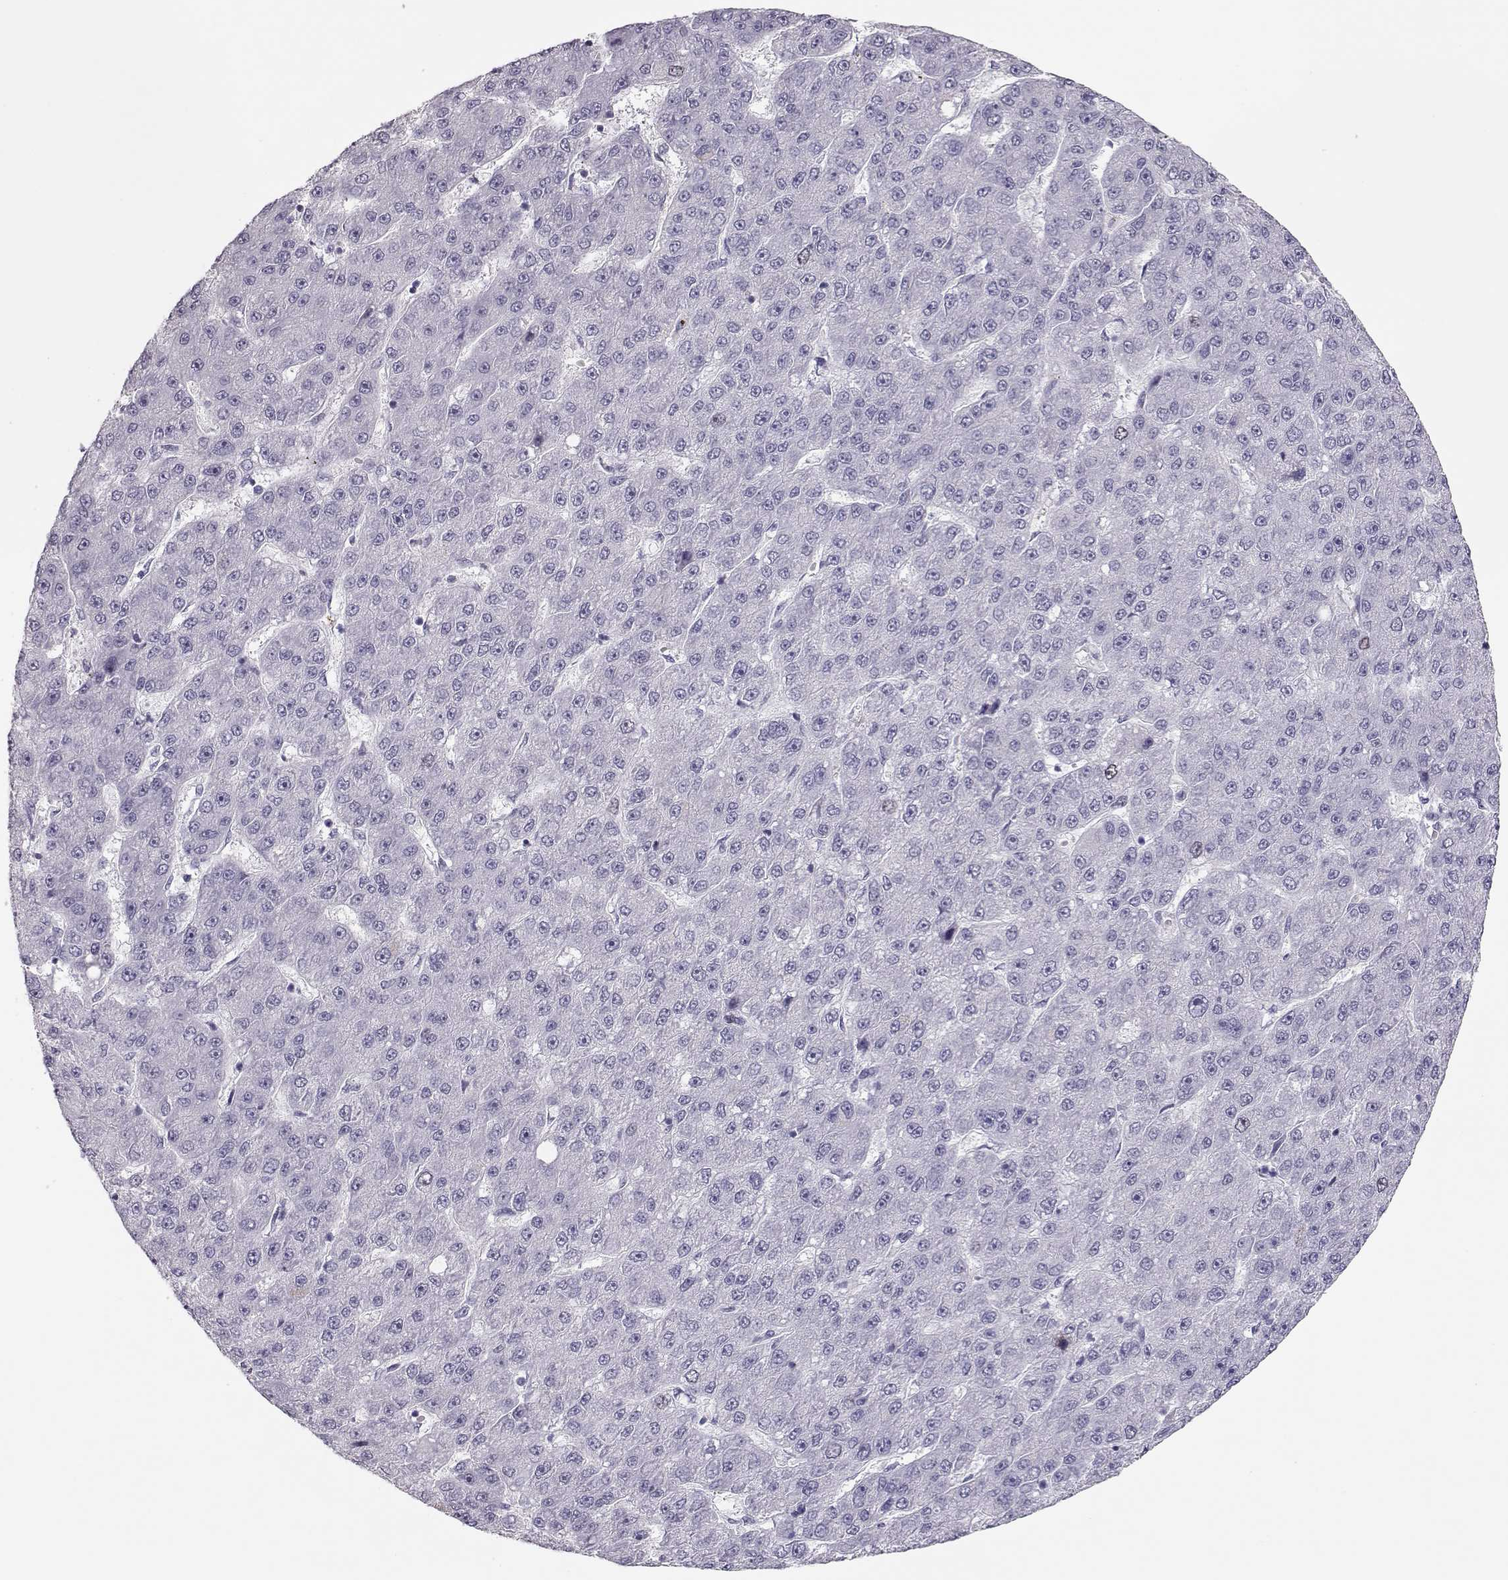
{"staining": {"intensity": "negative", "quantity": "none", "location": "none"}, "tissue": "liver cancer", "cell_type": "Tumor cells", "image_type": "cancer", "snomed": [{"axis": "morphology", "description": "Carcinoma, Hepatocellular, NOS"}, {"axis": "topography", "description": "Liver"}], "caption": "A high-resolution histopathology image shows immunohistochemistry staining of liver cancer, which demonstrates no significant positivity in tumor cells.", "gene": "SGO1", "patient": {"sex": "male", "age": 67}}